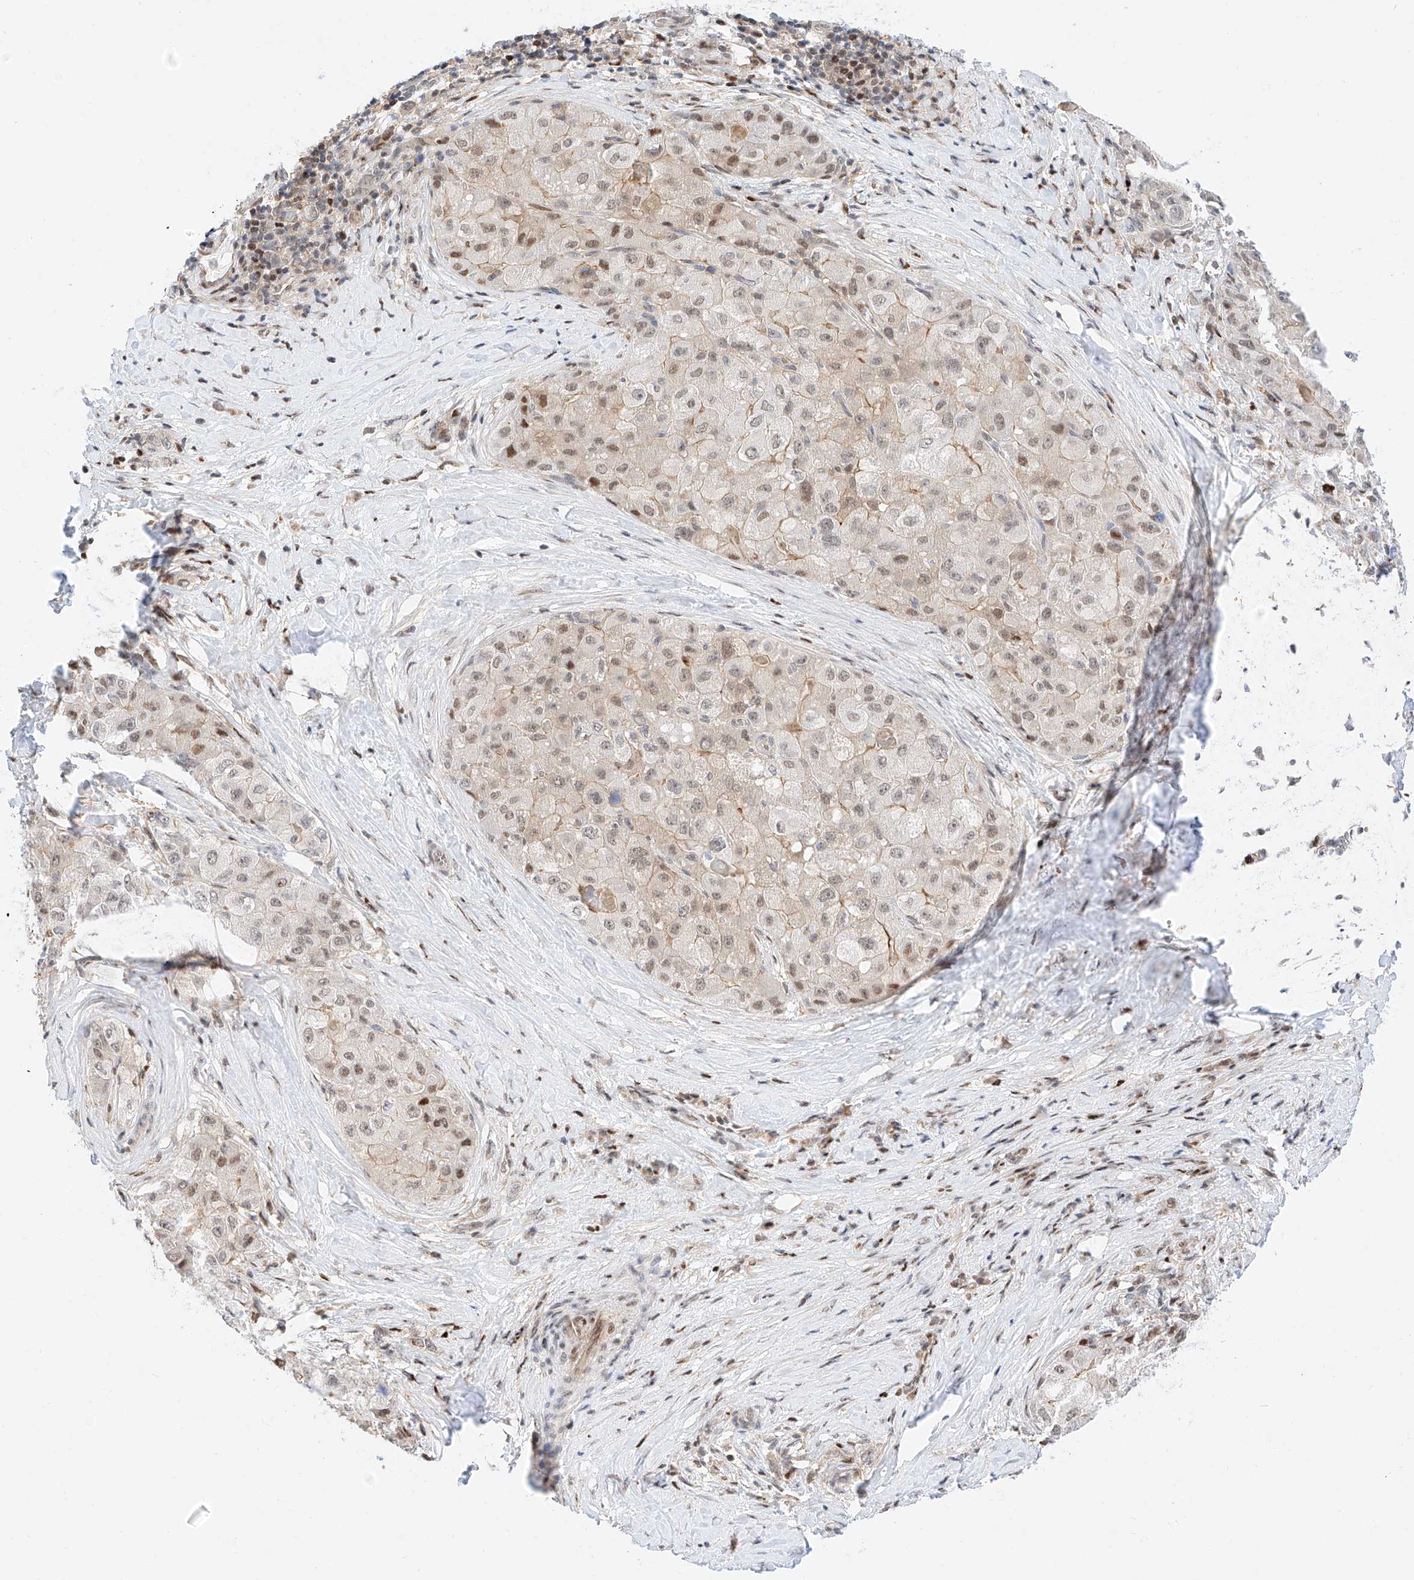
{"staining": {"intensity": "moderate", "quantity": "<25%", "location": "nuclear"}, "tissue": "liver cancer", "cell_type": "Tumor cells", "image_type": "cancer", "snomed": [{"axis": "morphology", "description": "Carcinoma, Hepatocellular, NOS"}, {"axis": "topography", "description": "Liver"}], "caption": "This histopathology image exhibits immunohistochemistry (IHC) staining of hepatocellular carcinoma (liver), with low moderate nuclear expression in about <25% of tumor cells.", "gene": "HDAC9", "patient": {"sex": "male", "age": 80}}